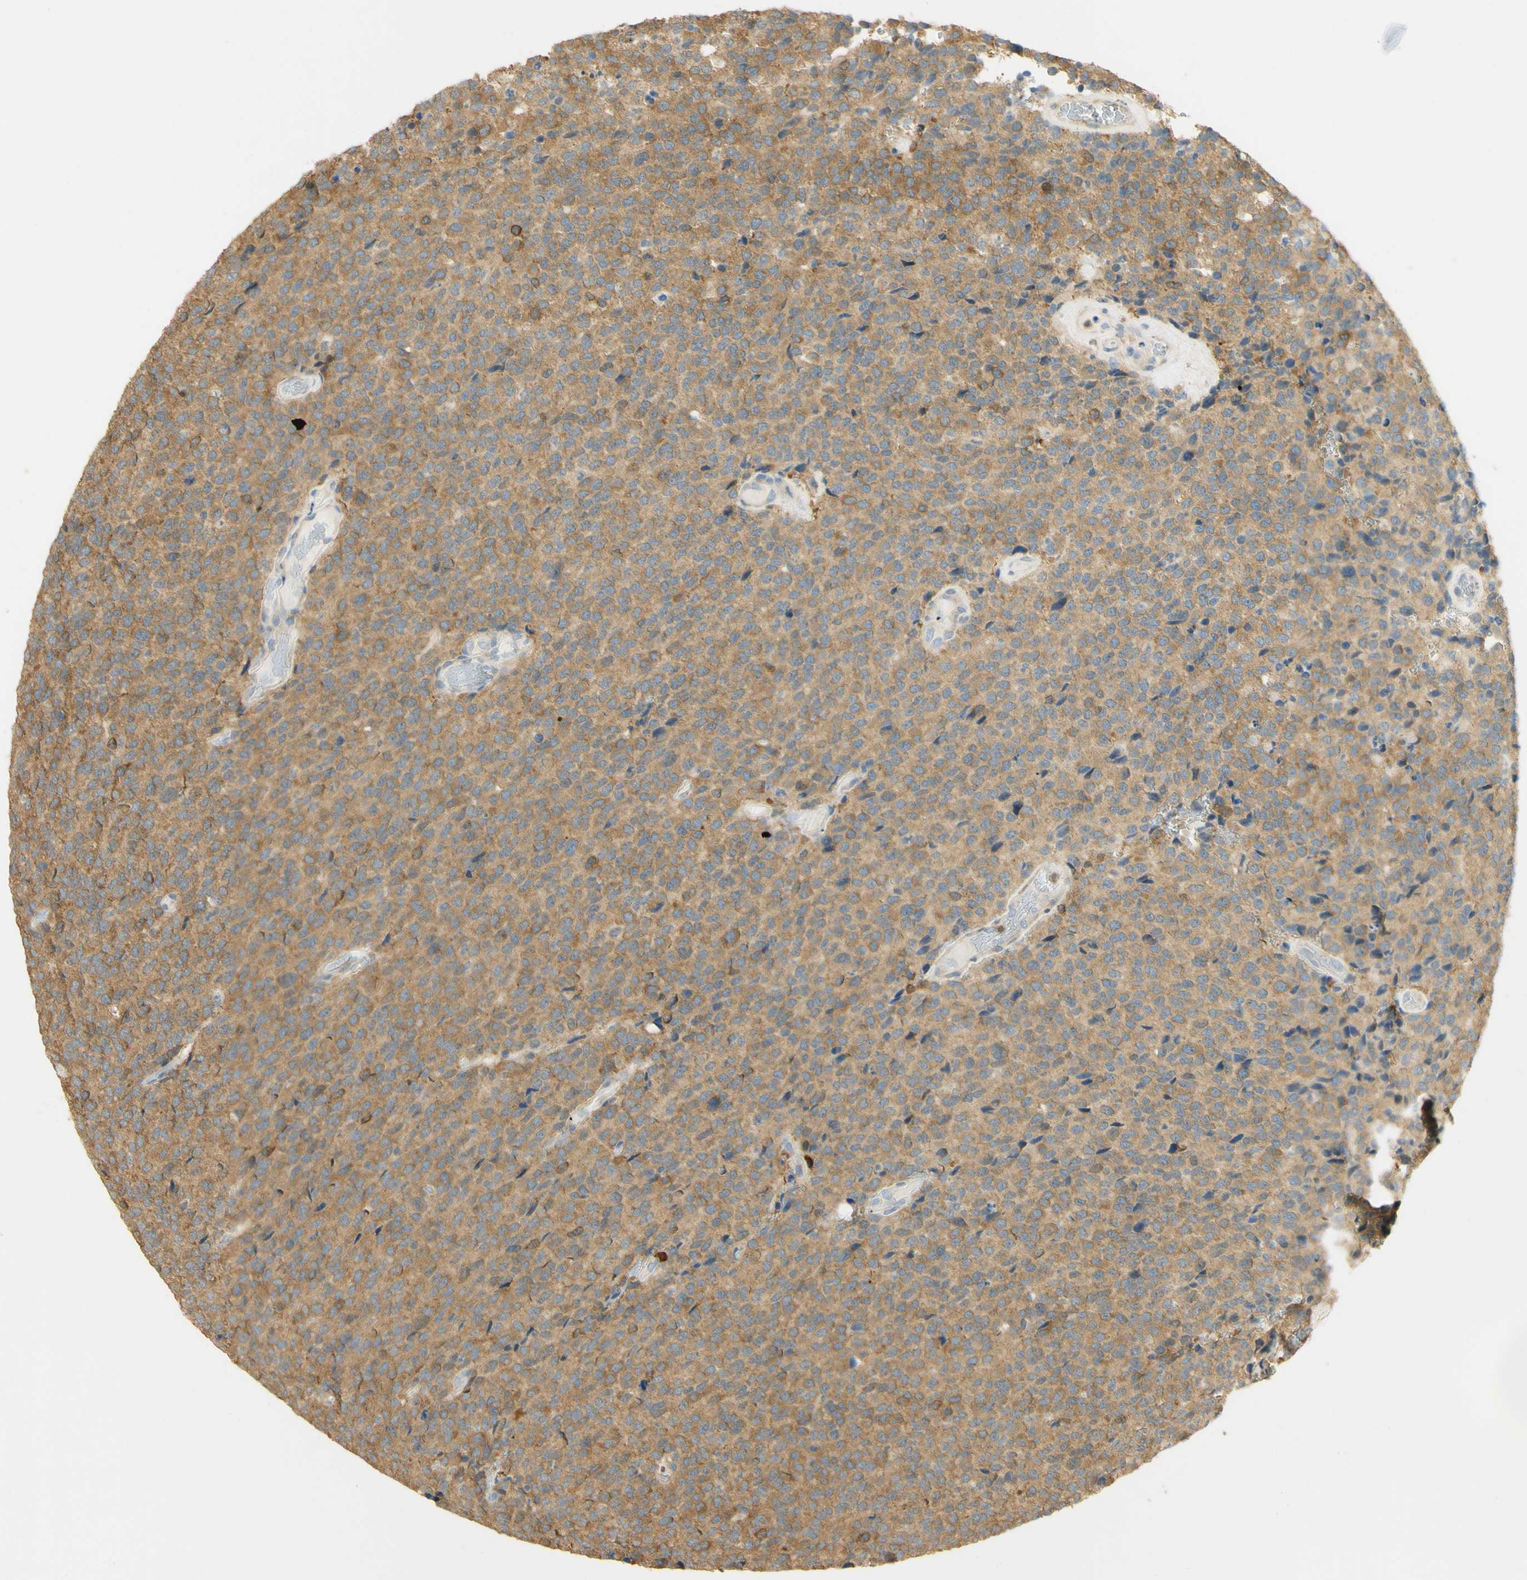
{"staining": {"intensity": "moderate", "quantity": ">75%", "location": "cytoplasmic/membranous"}, "tissue": "glioma", "cell_type": "Tumor cells", "image_type": "cancer", "snomed": [{"axis": "morphology", "description": "Glioma, malignant, High grade"}, {"axis": "topography", "description": "pancreas cauda"}], "caption": "Moderate cytoplasmic/membranous expression is present in approximately >75% of tumor cells in glioma.", "gene": "PAK1", "patient": {"sex": "male", "age": 60}}